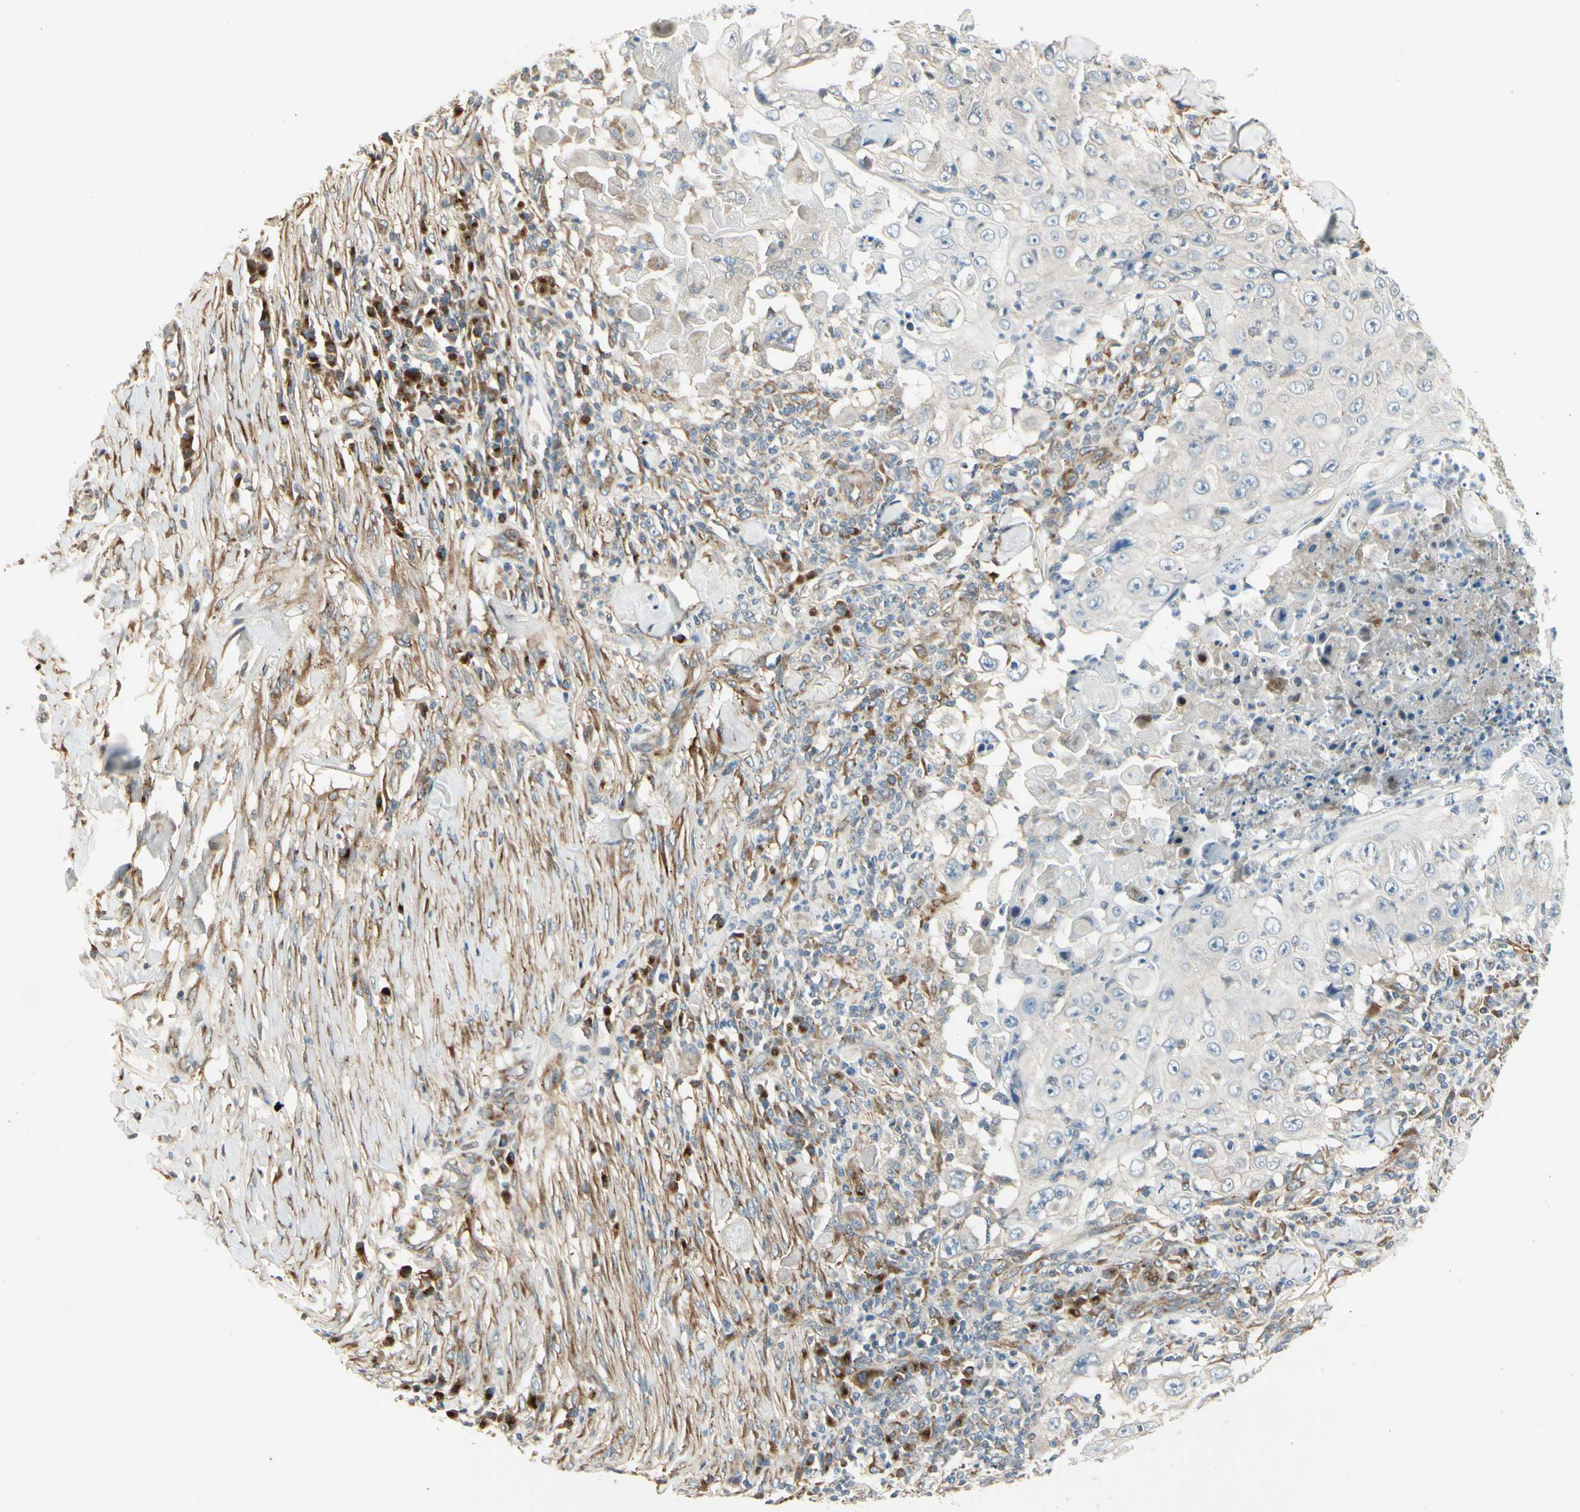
{"staining": {"intensity": "weak", "quantity": "<25%", "location": "cytoplasmic/membranous"}, "tissue": "skin cancer", "cell_type": "Tumor cells", "image_type": "cancer", "snomed": [{"axis": "morphology", "description": "Squamous cell carcinoma, NOS"}, {"axis": "topography", "description": "Skin"}], "caption": "The micrograph exhibits no significant staining in tumor cells of squamous cell carcinoma (skin).", "gene": "MANSC1", "patient": {"sex": "male", "age": 86}}